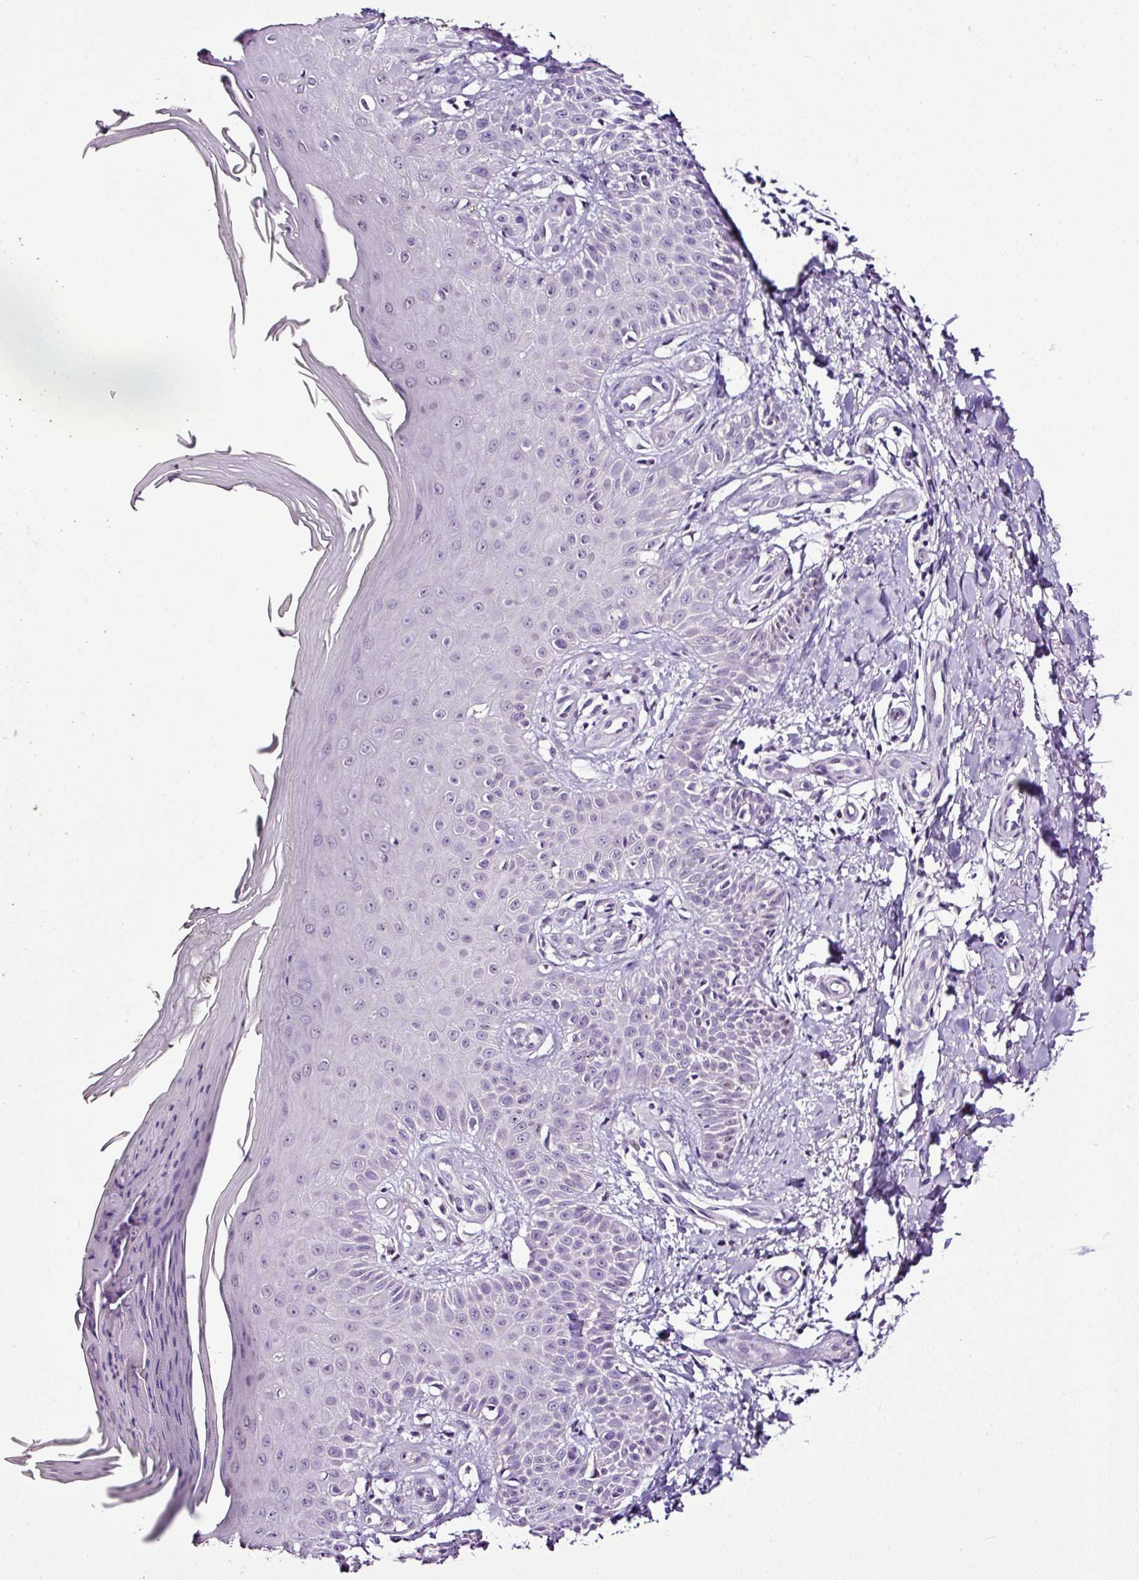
{"staining": {"intensity": "negative", "quantity": "none", "location": "none"}, "tissue": "skin", "cell_type": "Fibroblasts", "image_type": "normal", "snomed": [{"axis": "morphology", "description": "Normal tissue, NOS"}, {"axis": "topography", "description": "Skin"}], "caption": "Fibroblasts show no significant expression in normal skin.", "gene": "ESR1", "patient": {"sex": "male", "age": 81}}